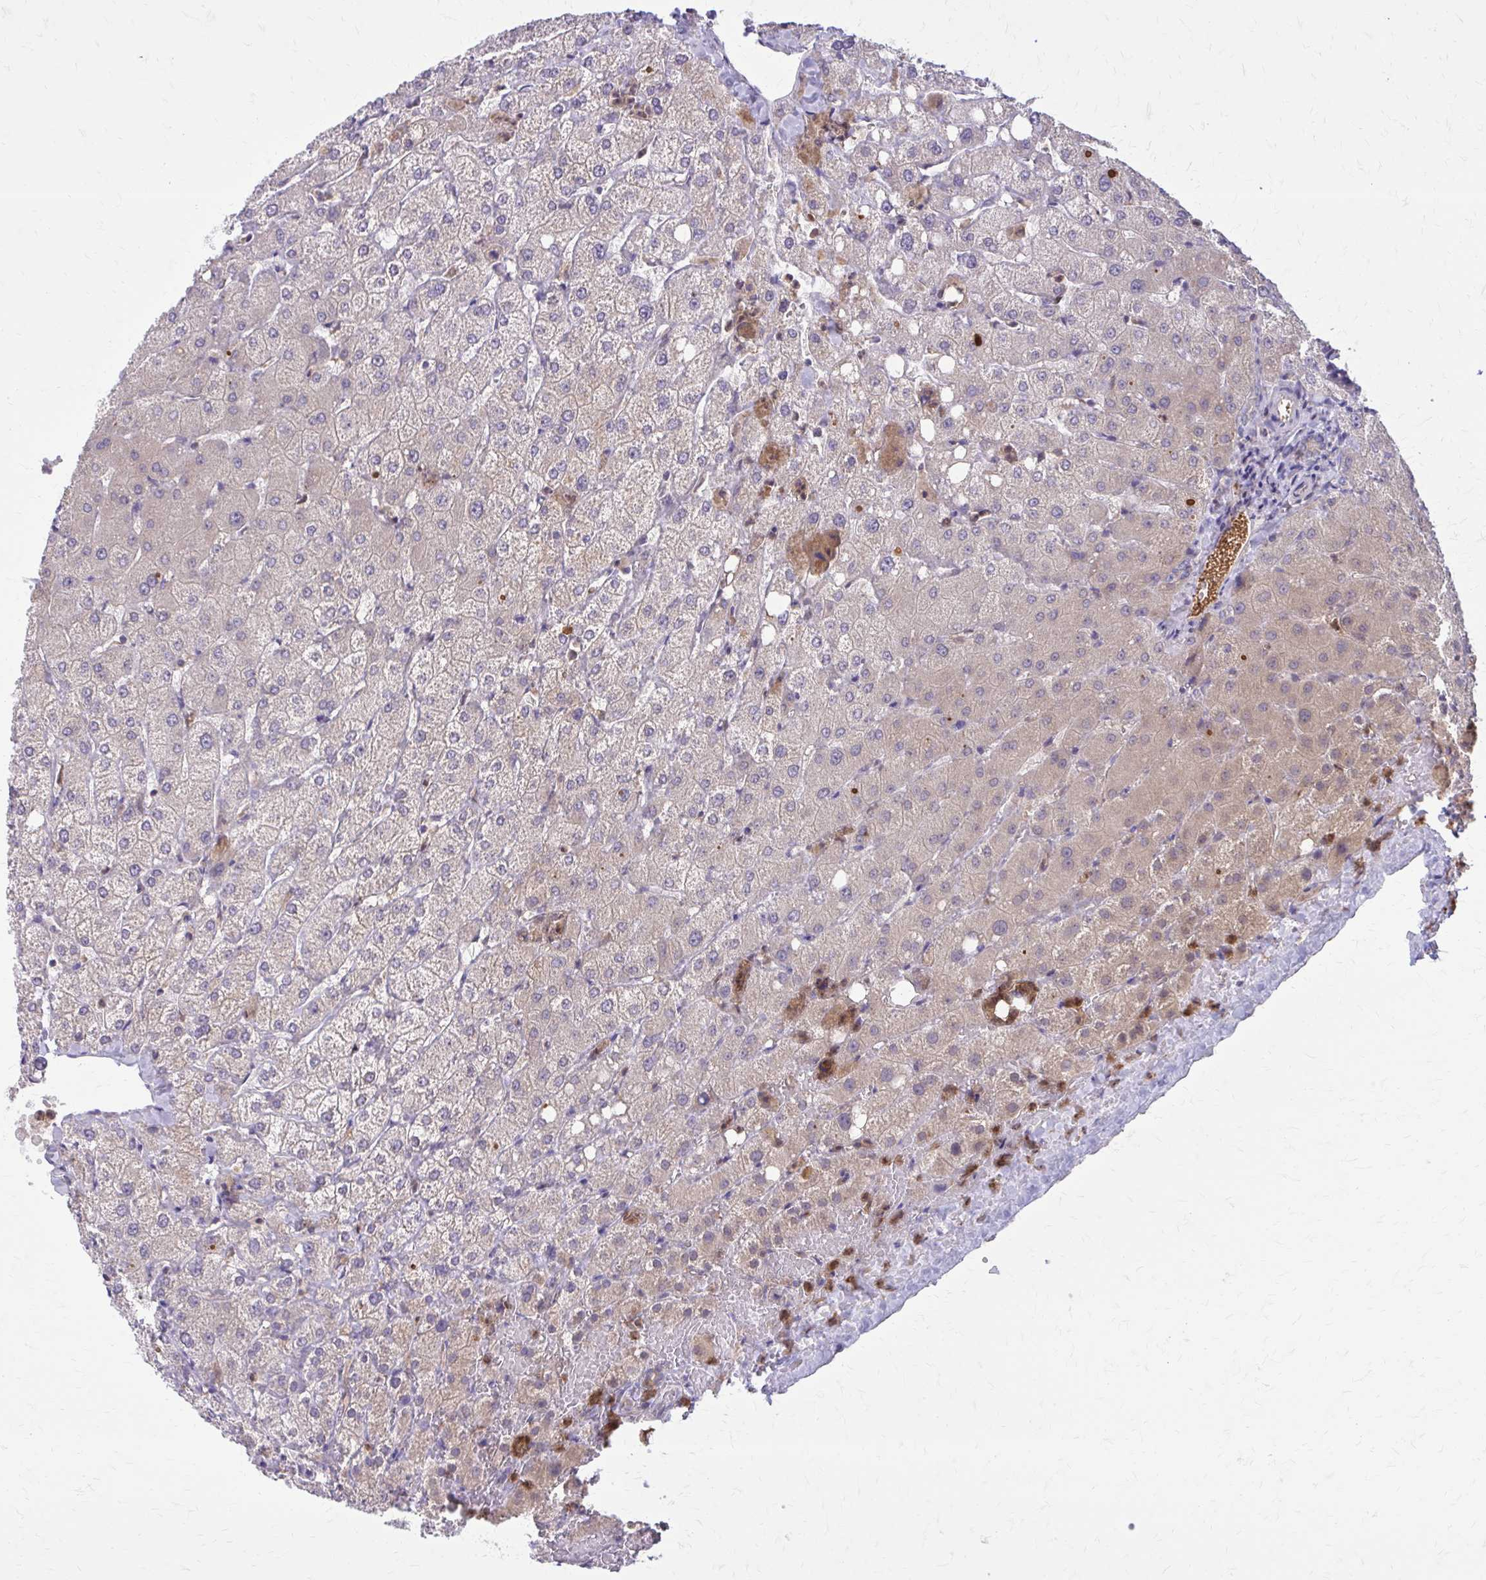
{"staining": {"intensity": "negative", "quantity": "none", "location": "none"}, "tissue": "liver", "cell_type": "Cholangiocytes", "image_type": "normal", "snomed": [{"axis": "morphology", "description": "Normal tissue, NOS"}, {"axis": "topography", "description": "Liver"}], "caption": "DAB immunohistochemical staining of unremarkable liver exhibits no significant expression in cholangiocytes. (DAB IHC visualized using brightfield microscopy, high magnification).", "gene": "NRBF2", "patient": {"sex": "female", "age": 54}}